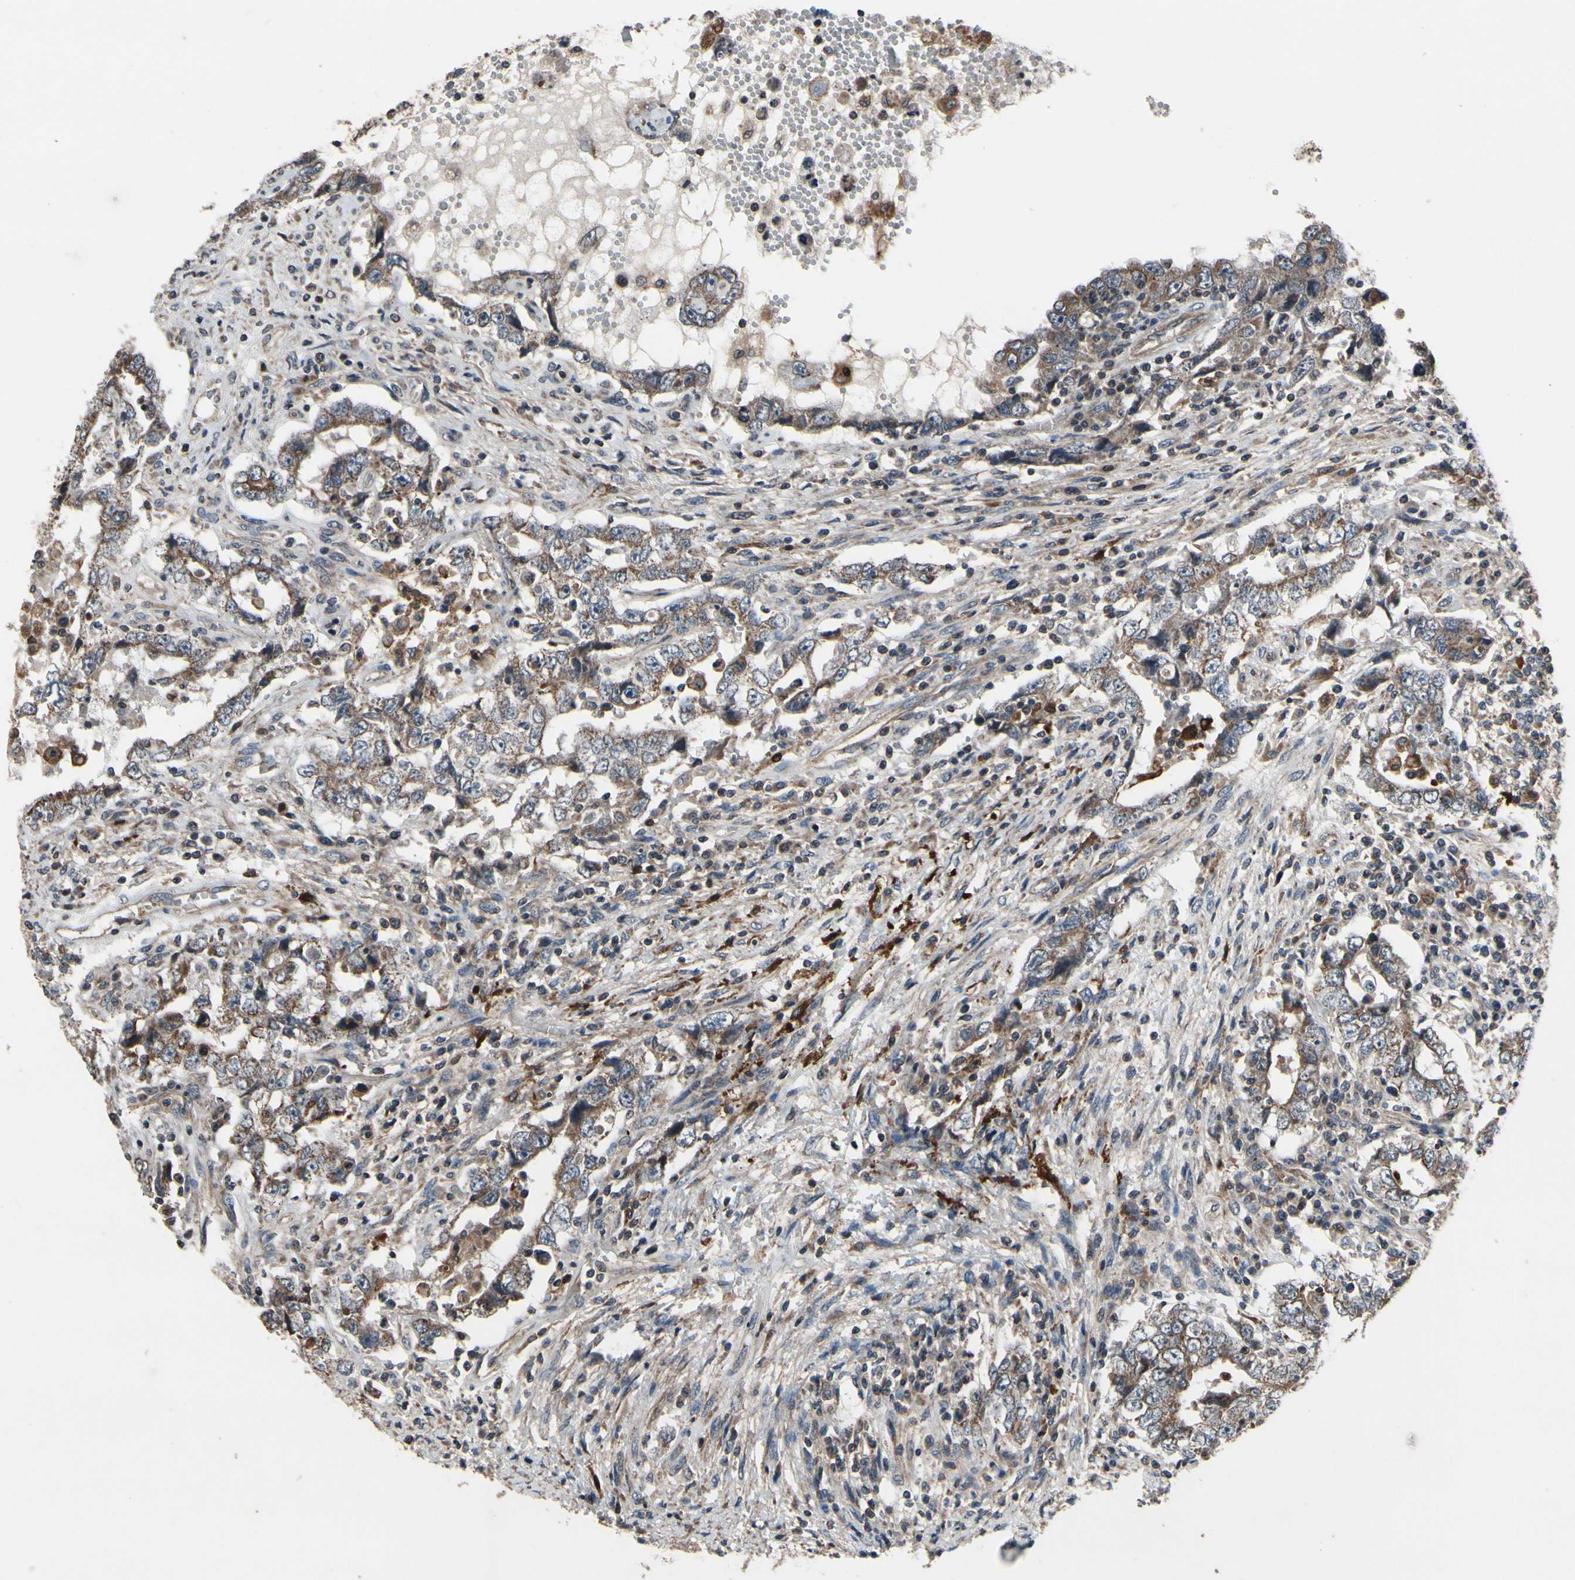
{"staining": {"intensity": "moderate", "quantity": ">75%", "location": "cytoplasmic/membranous"}, "tissue": "testis cancer", "cell_type": "Tumor cells", "image_type": "cancer", "snomed": [{"axis": "morphology", "description": "Carcinoma, Embryonal, NOS"}, {"axis": "topography", "description": "Testis"}], "caption": "Brown immunohistochemical staining in human testis cancer (embryonal carcinoma) shows moderate cytoplasmic/membranous staining in about >75% of tumor cells.", "gene": "MBTPS2", "patient": {"sex": "male", "age": 26}}